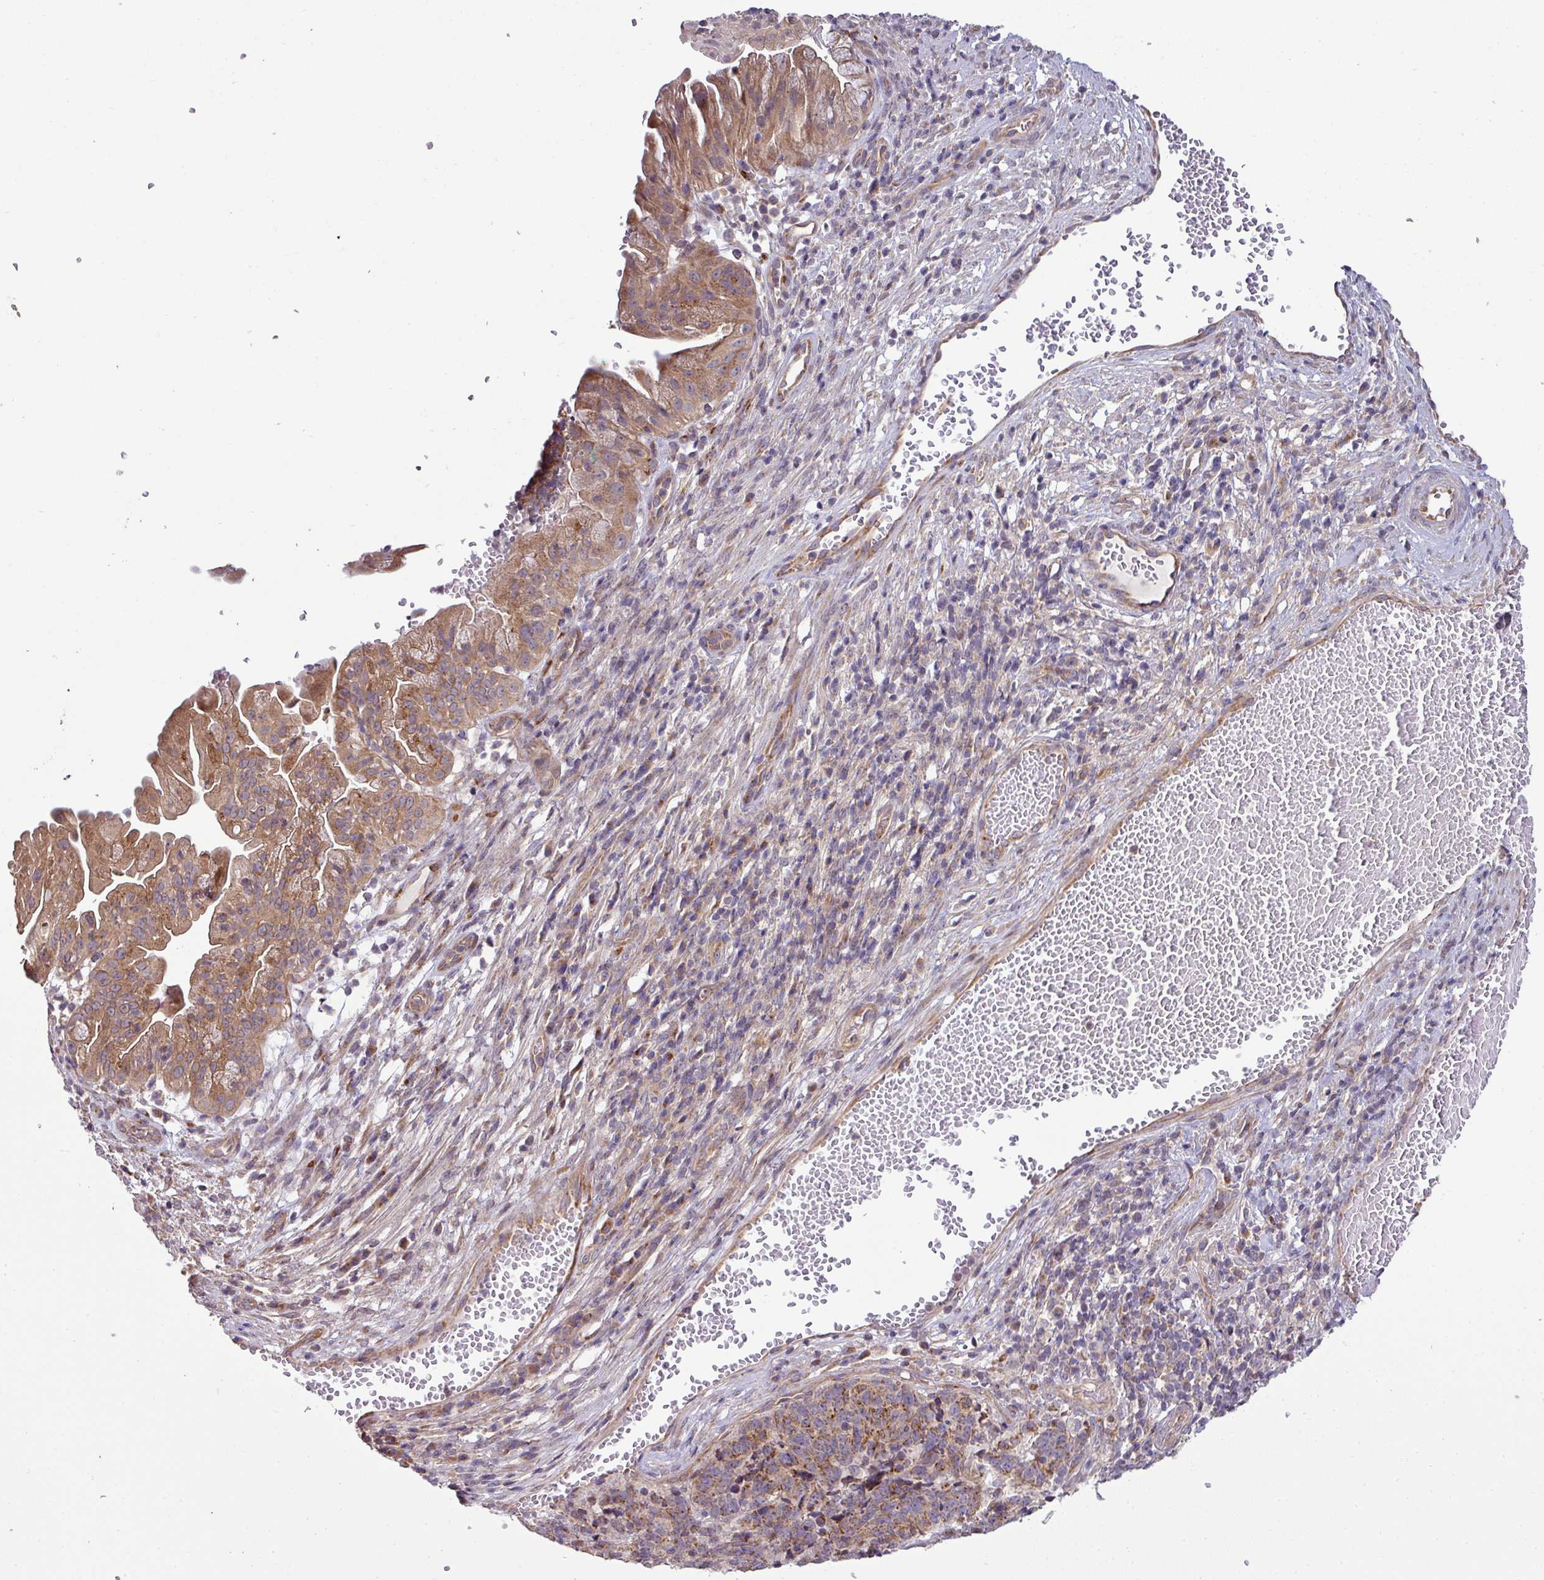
{"staining": {"intensity": "moderate", "quantity": ">75%", "location": "cytoplasmic/membranous"}, "tissue": "cervical cancer", "cell_type": "Tumor cells", "image_type": "cancer", "snomed": [{"axis": "morphology", "description": "Squamous cell carcinoma, NOS"}, {"axis": "topography", "description": "Cervix"}], "caption": "Approximately >75% of tumor cells in cervical squamous cell carcinoma demonstrate moderate cytoplasmic/membranous protein positivity as visualized by brown immunohistochemical staining.", "gene": "TIMMDC1", "patient": {"sex": "female", "age": 29}}